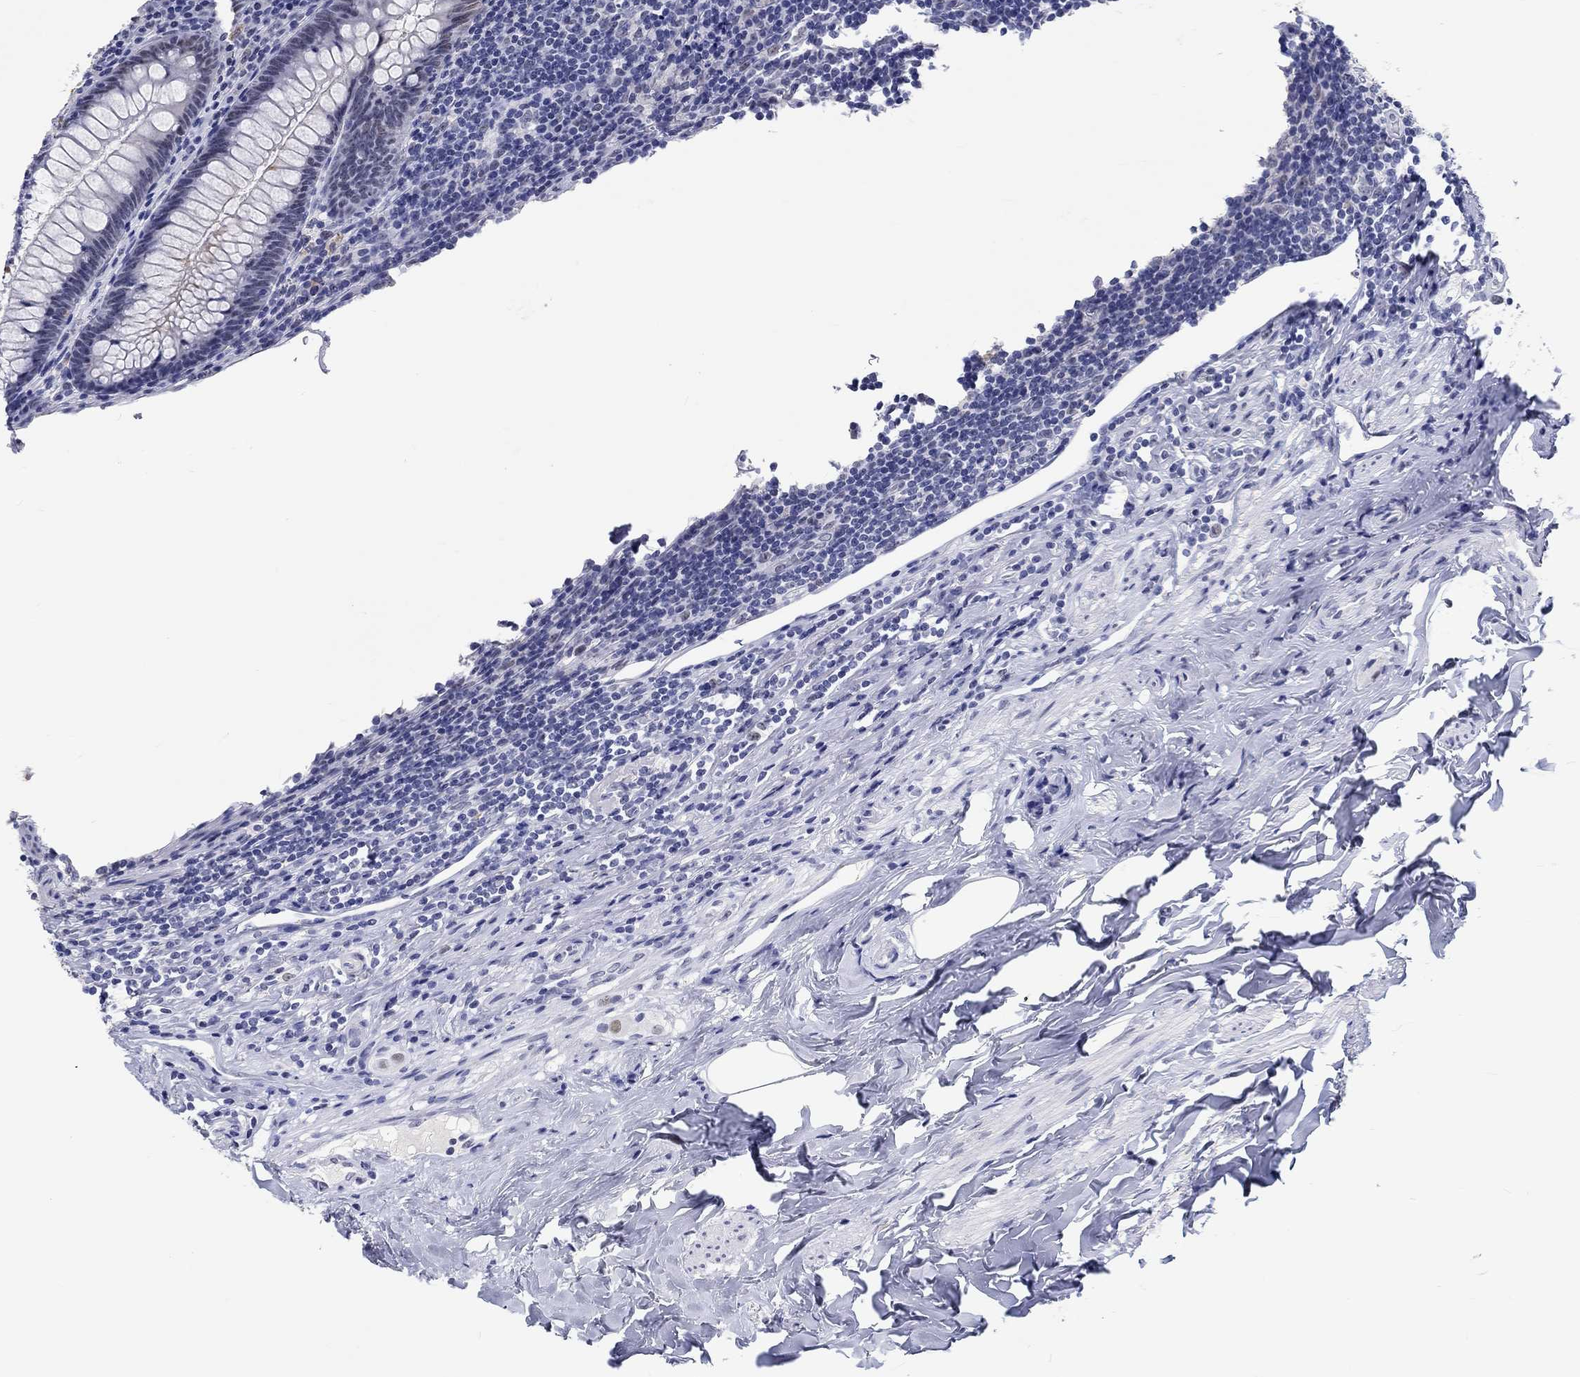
{"staining": {"intensity": "strong", "quantity": "25%-75%", "location": "cytoplasmic/membranous"}, "tissue": "appendix", "cell_type": "Glandular cells", "image_type": "normal", "snomed": [{"axis": "morphology", "description": "Normal tissue, NOS"}, {"axis": "topography", "description": "Appendix"}], "caption": "Appendix stained for a protein (brown) demonstrates strong cytoplasmic/membranous positive positivity in approximately 25%-75% of glandular cells.", "gene": "GRIN1", "patient": {"sex": "male", "age": 47}}